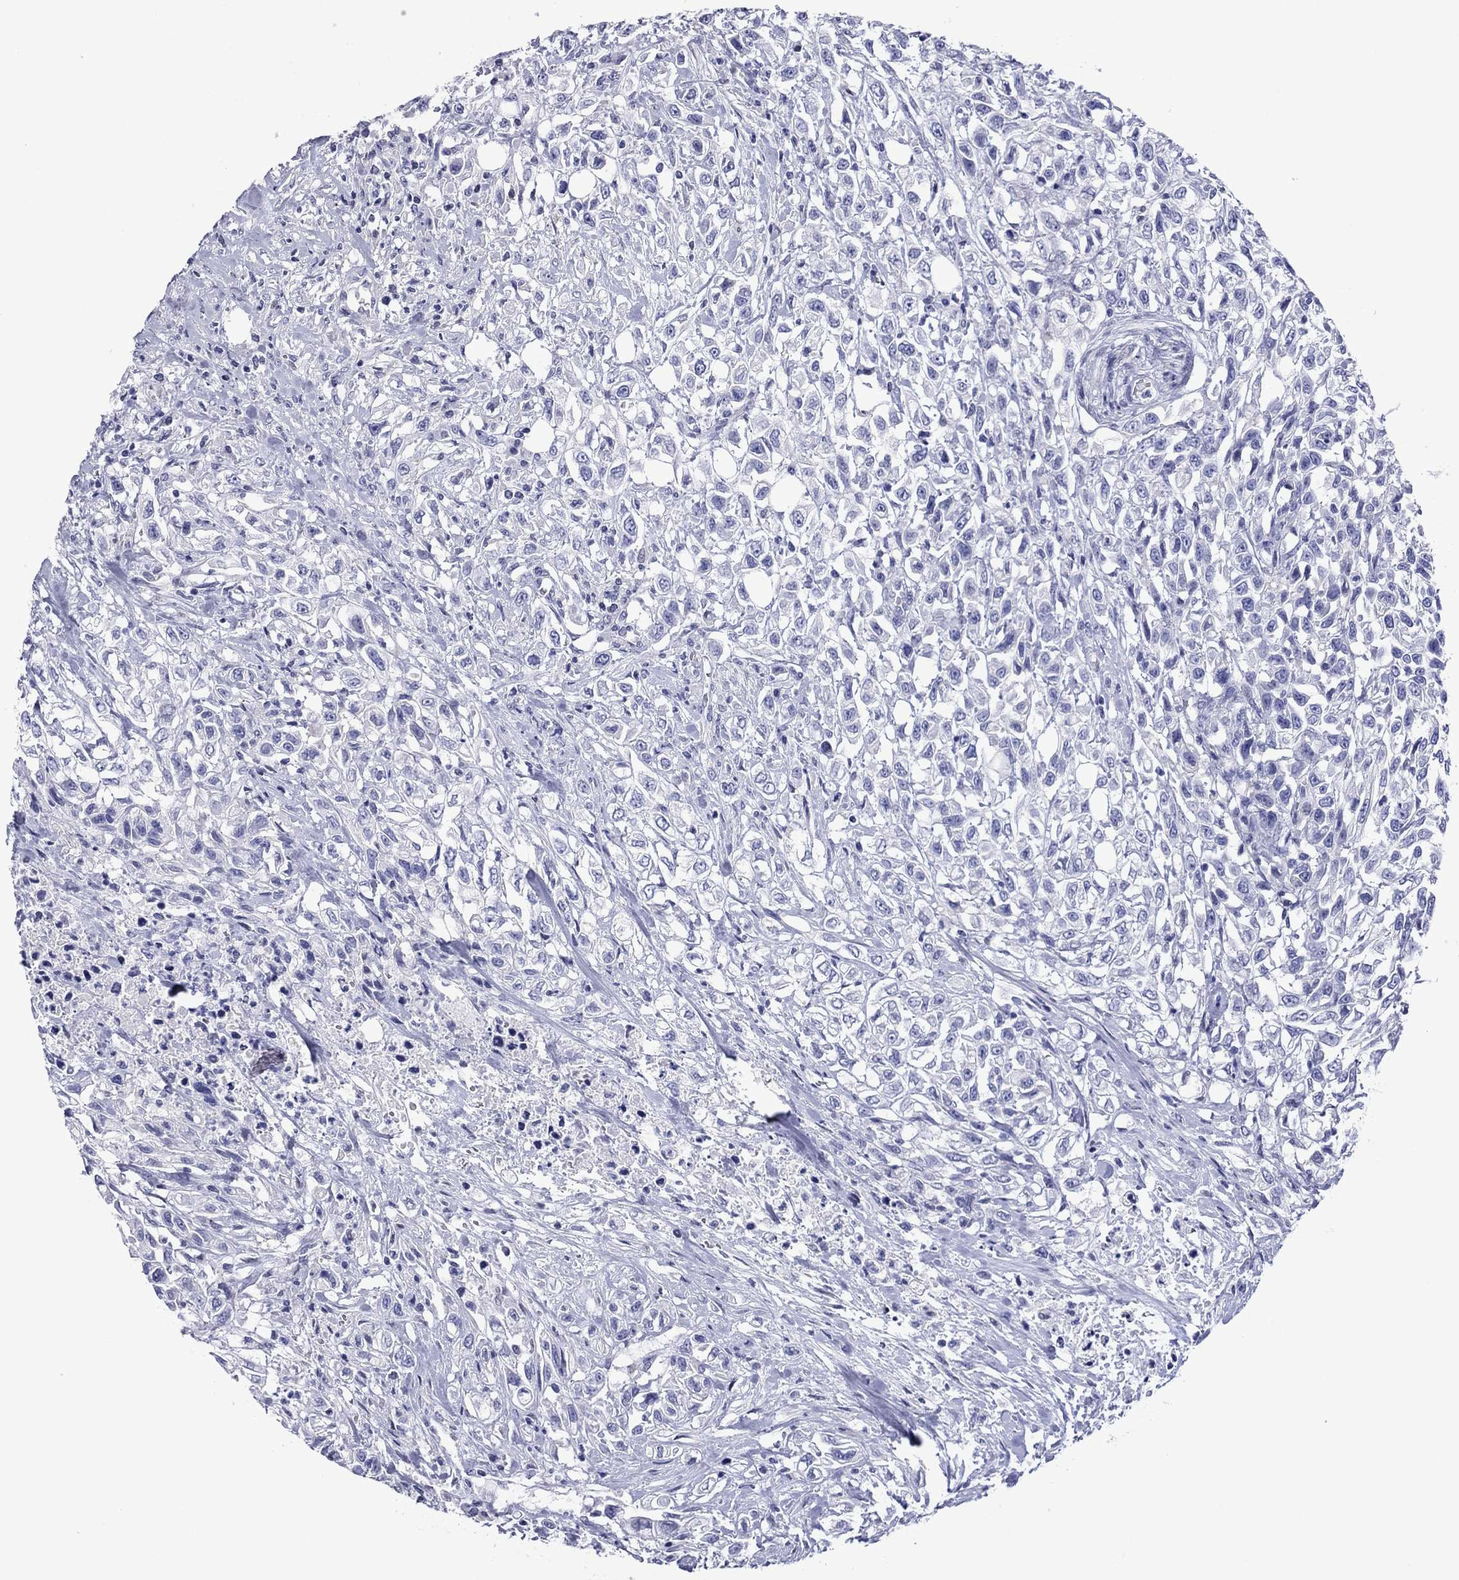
{"staining": {"intensity": "negative", "quantity": "none", "location": "none"}, "tissue": "urothelial cancer", "cell_type": "Tumor cells", "image_type": "cancer", "snomed": [{"axis": "morphology", "description": "Urothelial carcinoma, High grade"}, {"axis": "topography", "description": "Urinary bladder"}], "caption": "The histopathology image exhibits no significant expression in tumor cells of high-grade urothelial carcinoma.", "gene": "PIWIL1", "patient": {"sex": "female", "age": 56}}